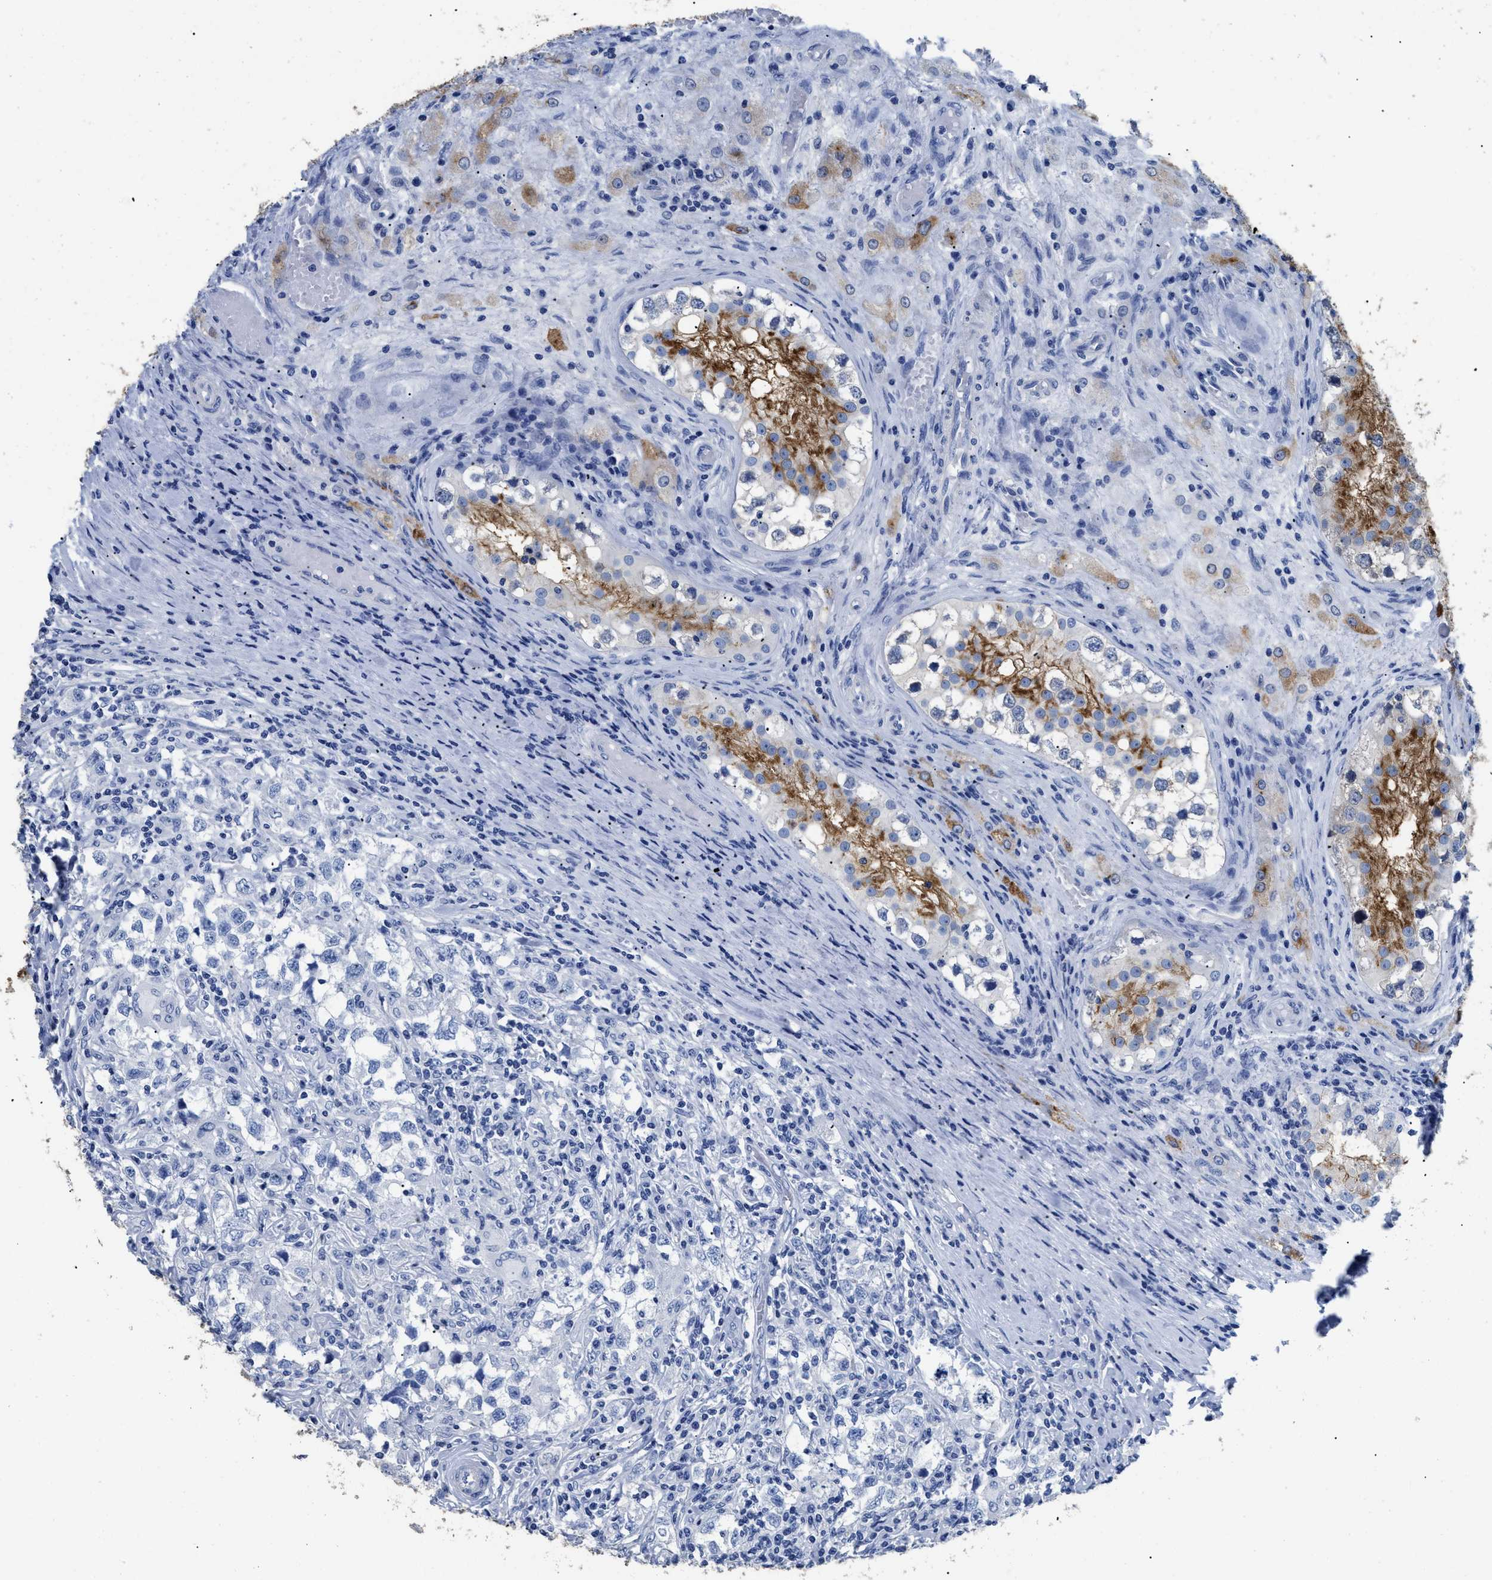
{"staining": {"intensity": "negative", "quantity": "none", "location": "none"}, "tissue": "testis cancer", "cell_type": "Tumor cells", "image_type": "cancer", "snomed": [{"axis": "morphology", "description": "Carcinoma, Embryonal, NOS"}, {"axis": "topography", "description": "Testis"}], "caption": "This histopathology image is of embryonal carcinoma (testis) stained with IHC to label a protein in brown with the nuclei are counter-stained blue. There is no staining in tumor cells.", "gene": "DLC1", "patient": {"sex": "male", "age": 21}}